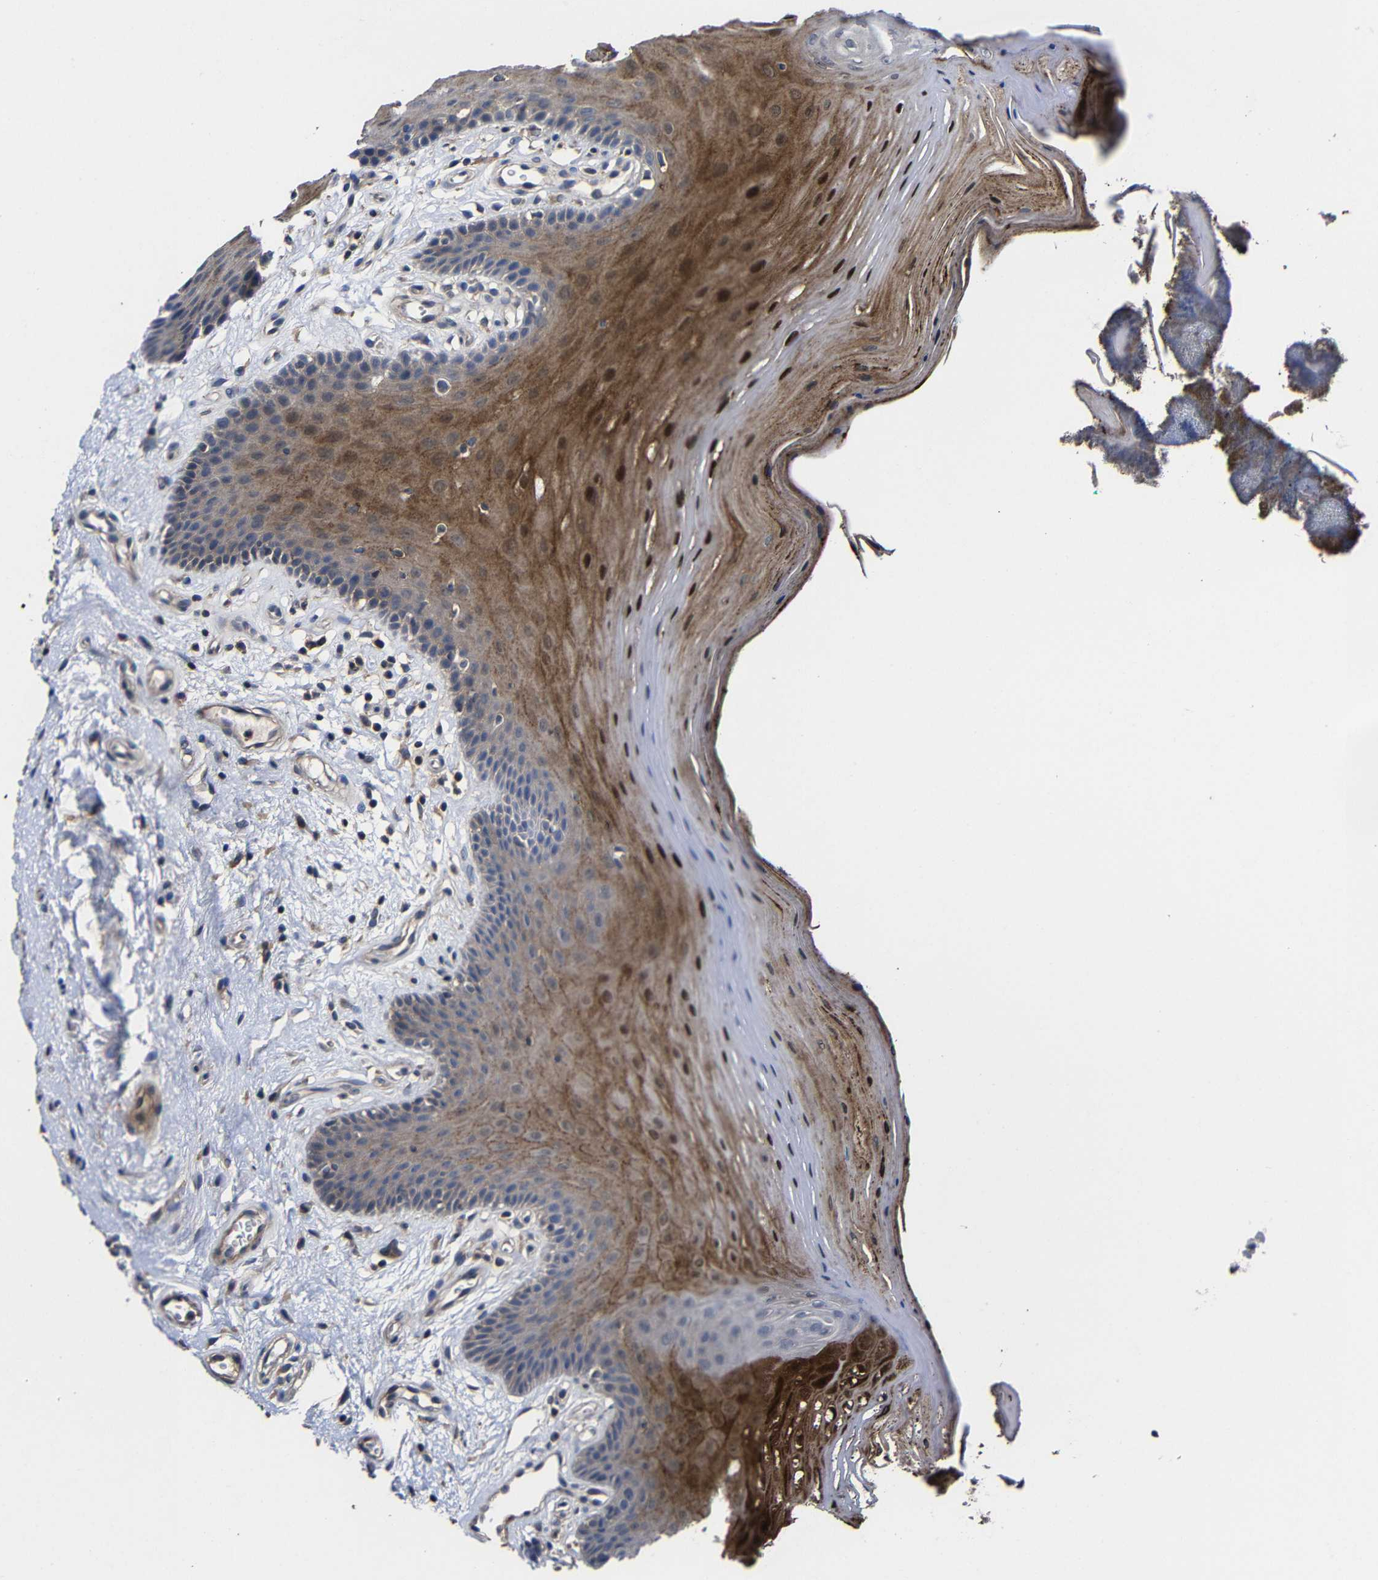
{"staining": {"intensity": "moderate", "quantity": "25%-75%", "location": "cytoplasmic/membranous,nuclear"}, "tissue": "oral mucosa", "cell_type": "Squamous epithelial cells", "image_type": "normal", "snomed": [{"axis": "morphology", "description": "Normal tissue, NOS"}, {"axis": "topography", "description": "Skeletal muscle"}, {"axis": "topography", "description": "Oral tissue"}], "caption": "Brown immunohistochemical staining in normal human oral mucosa displays moderate cytoplasmic/membranous,nuclear expression in approximately 25%-75% of squamous epithelial cells.", "gene": "LPAR5", "patient": {"sex": "male", "age": 58}}